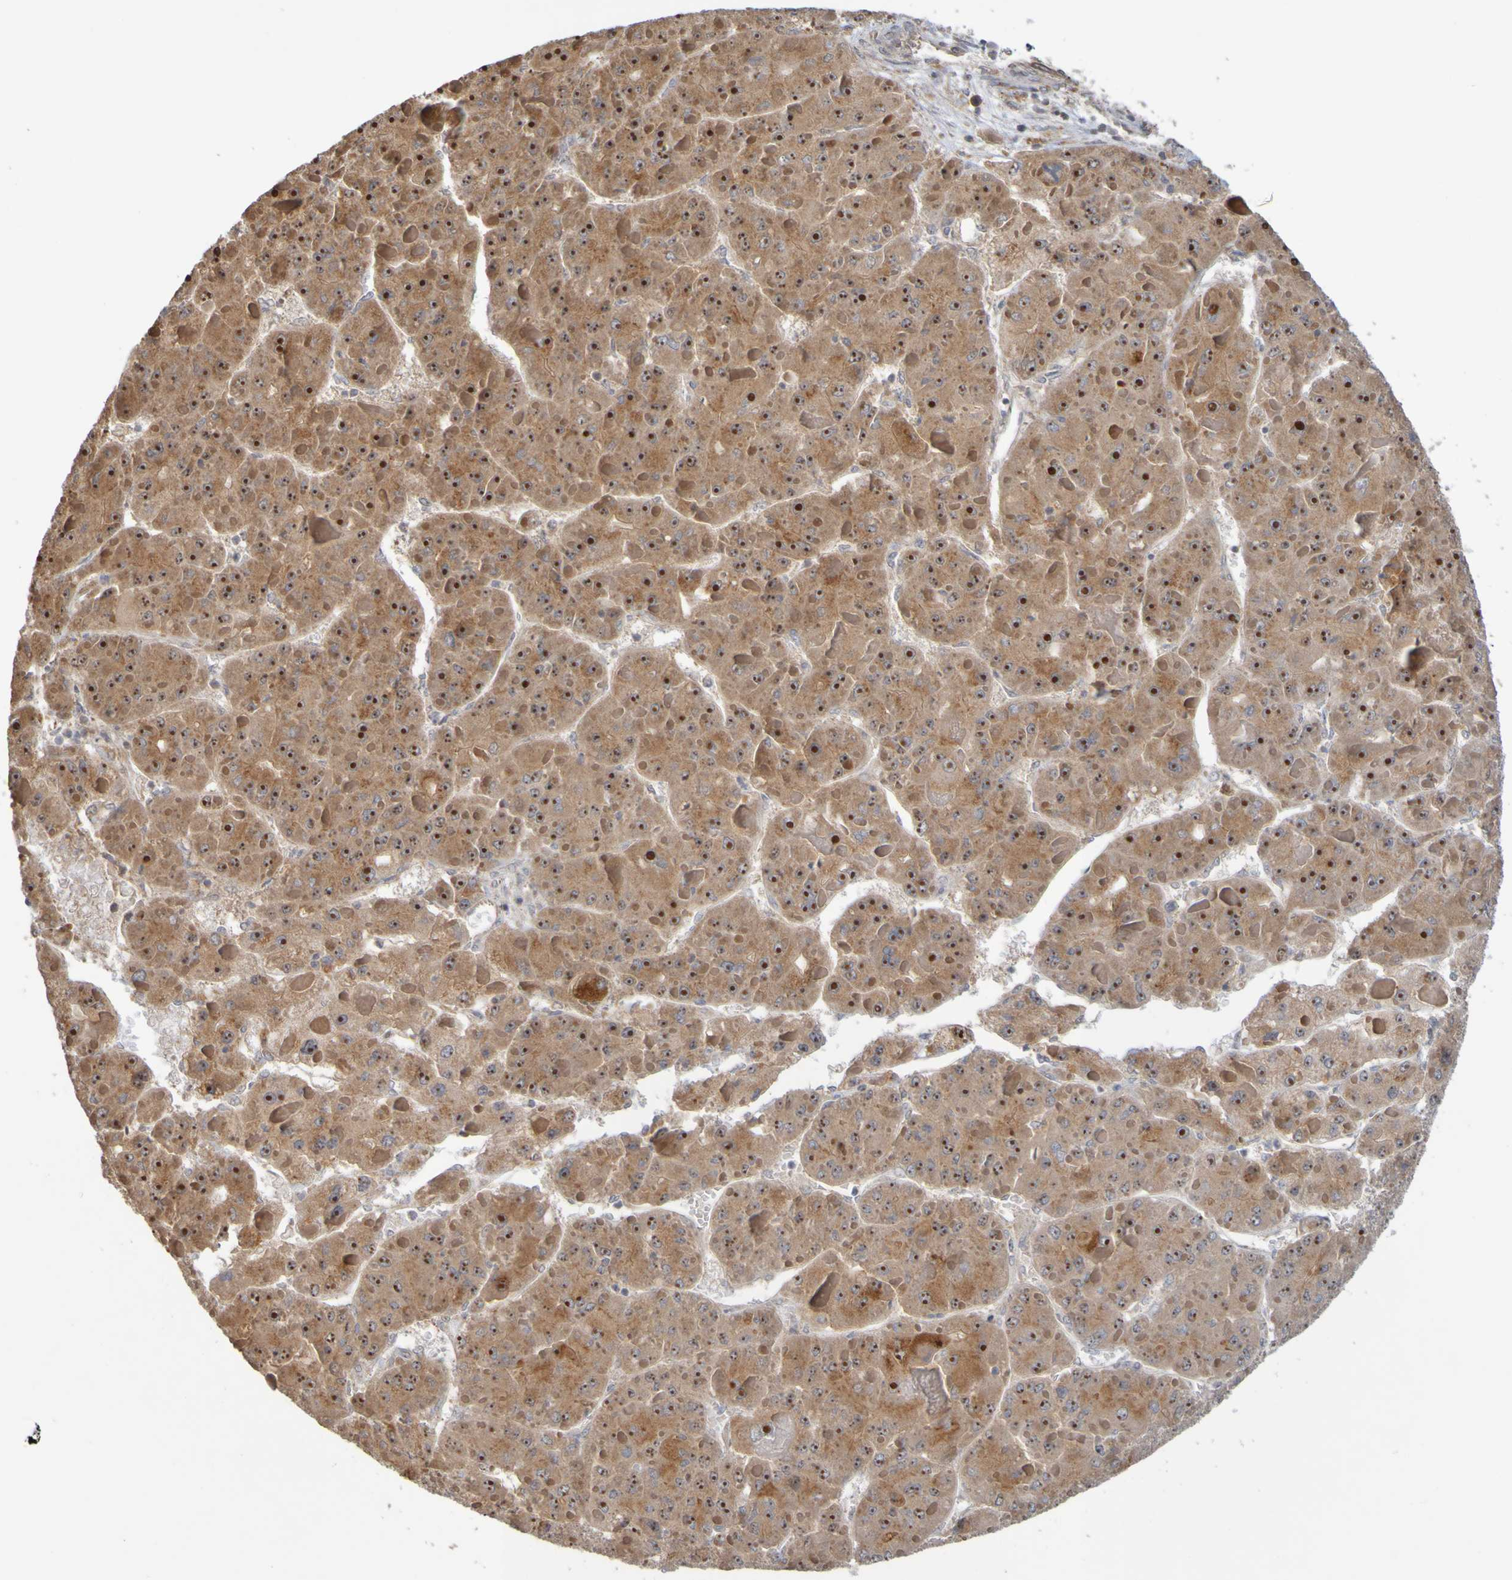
{"staining": {"intensity": "strong", "quantity": ">75%", "location": "cytoplasmic/membranous,nuclear"}, "tissue": "liver cancer", "cell_type": "Tumor cells", "image_type": "cancer", "snomed": [{"axis": "morphology", "description": "Carcinoma, Hepatocellular, NOS"}, {"axis": "topography", "description": "Liver"}], "caption": "Protein analysis of hepatocellular carcinoma (liver) tissue displays strong cytoplasmic/membranous and nuclear staining in approximately >75% of tumor cells.", "gene": "TMBIM1", "patient": {"sex": "female", "age": 73}}